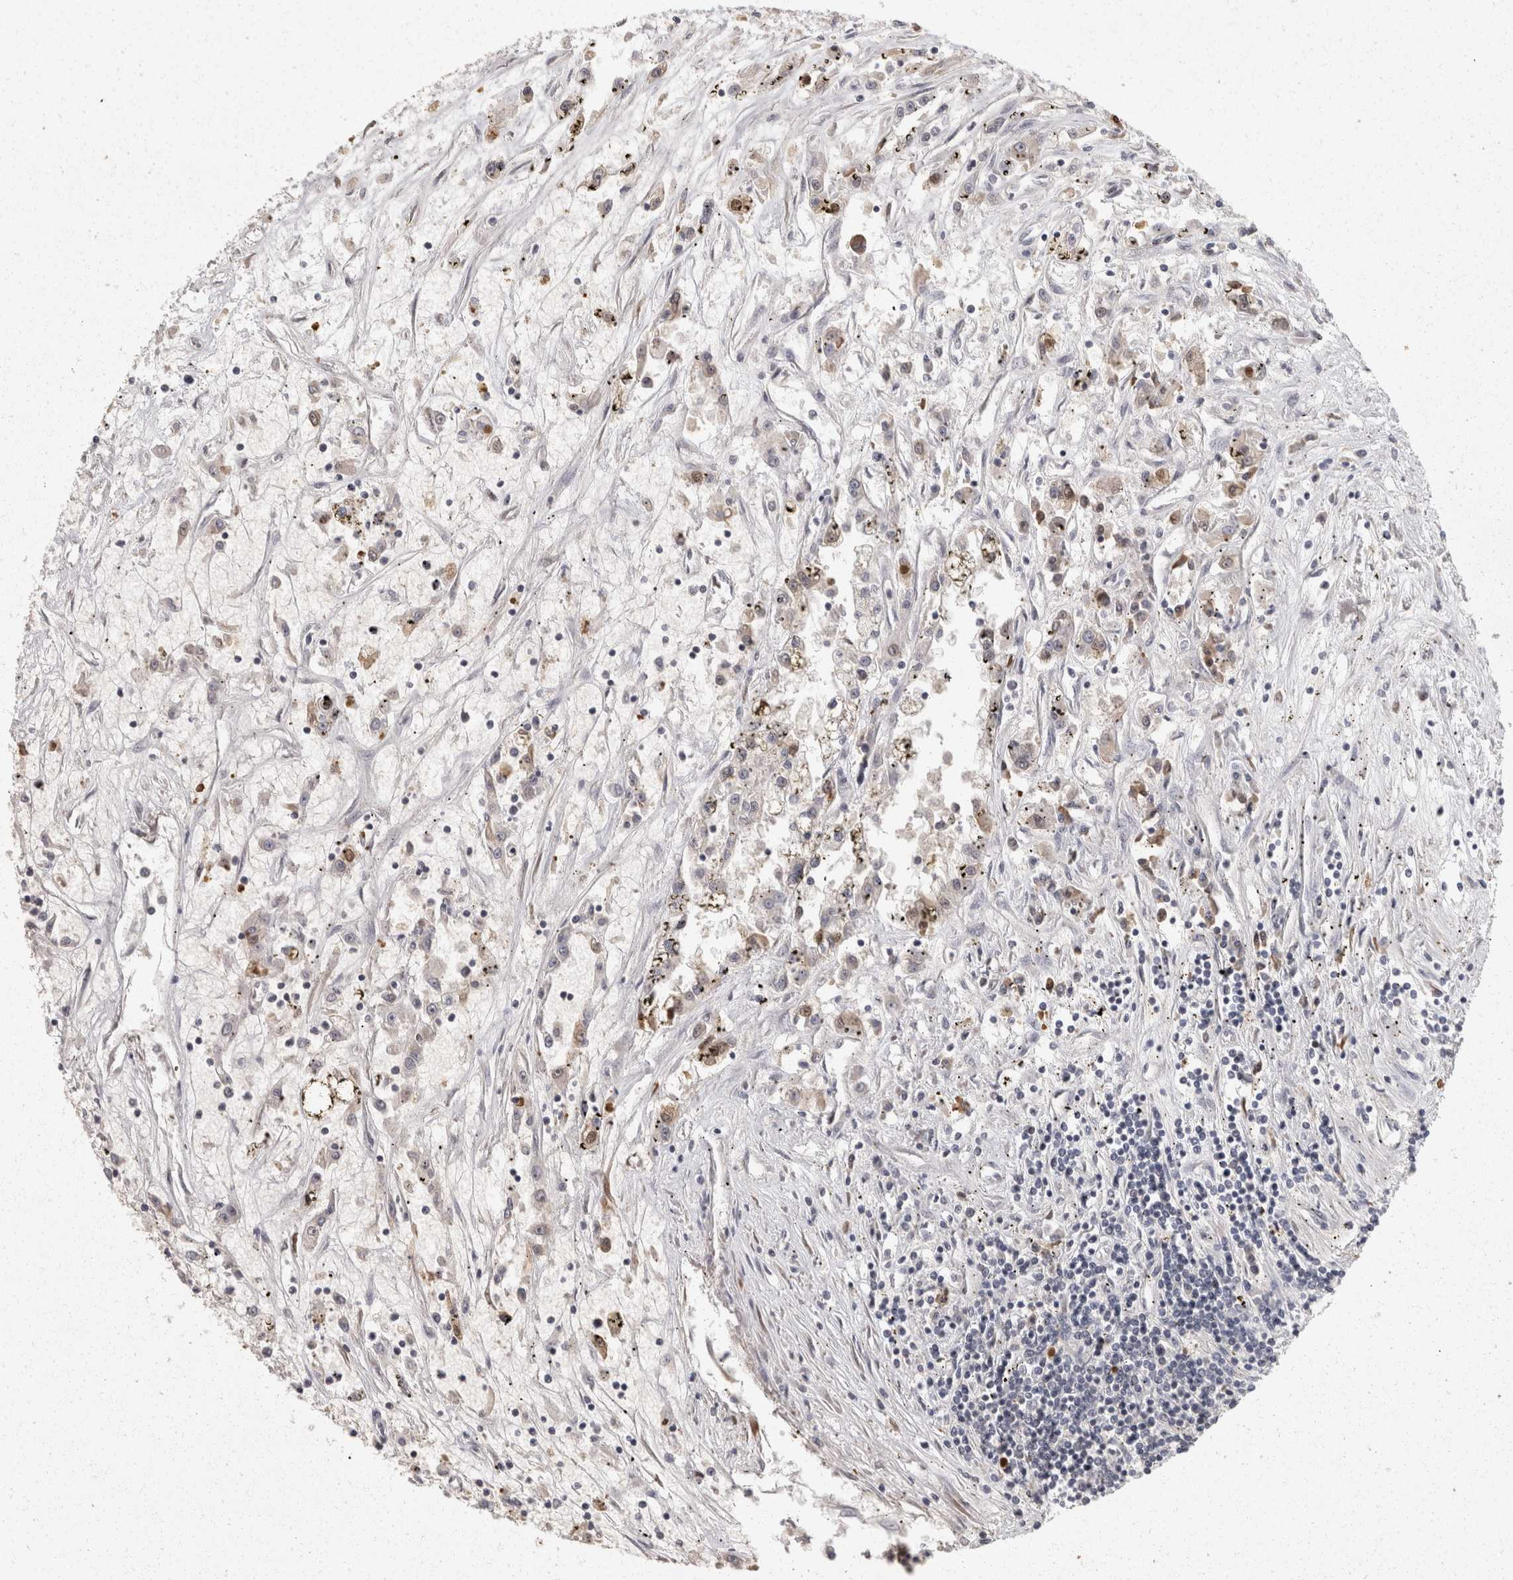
{"staining": {"intensity": "weak", "quantity": "<25%", "location": "cytoplasmic/membranous"}, "tissue": "renal cancer", "cell_type": "Tumor cells", "image_type": "cancer", "snomed": [{"axis": "morphology", "description": "Adenocarcinoma, NOS"}, {"axis": "topography", "description": "Kidney"}], "caption": "Immunohistochemistry of renal cancer exhibits no staining in tumor cells.", "gene": "ACAT2", "patient": {"sex": "female", "age": 52}}